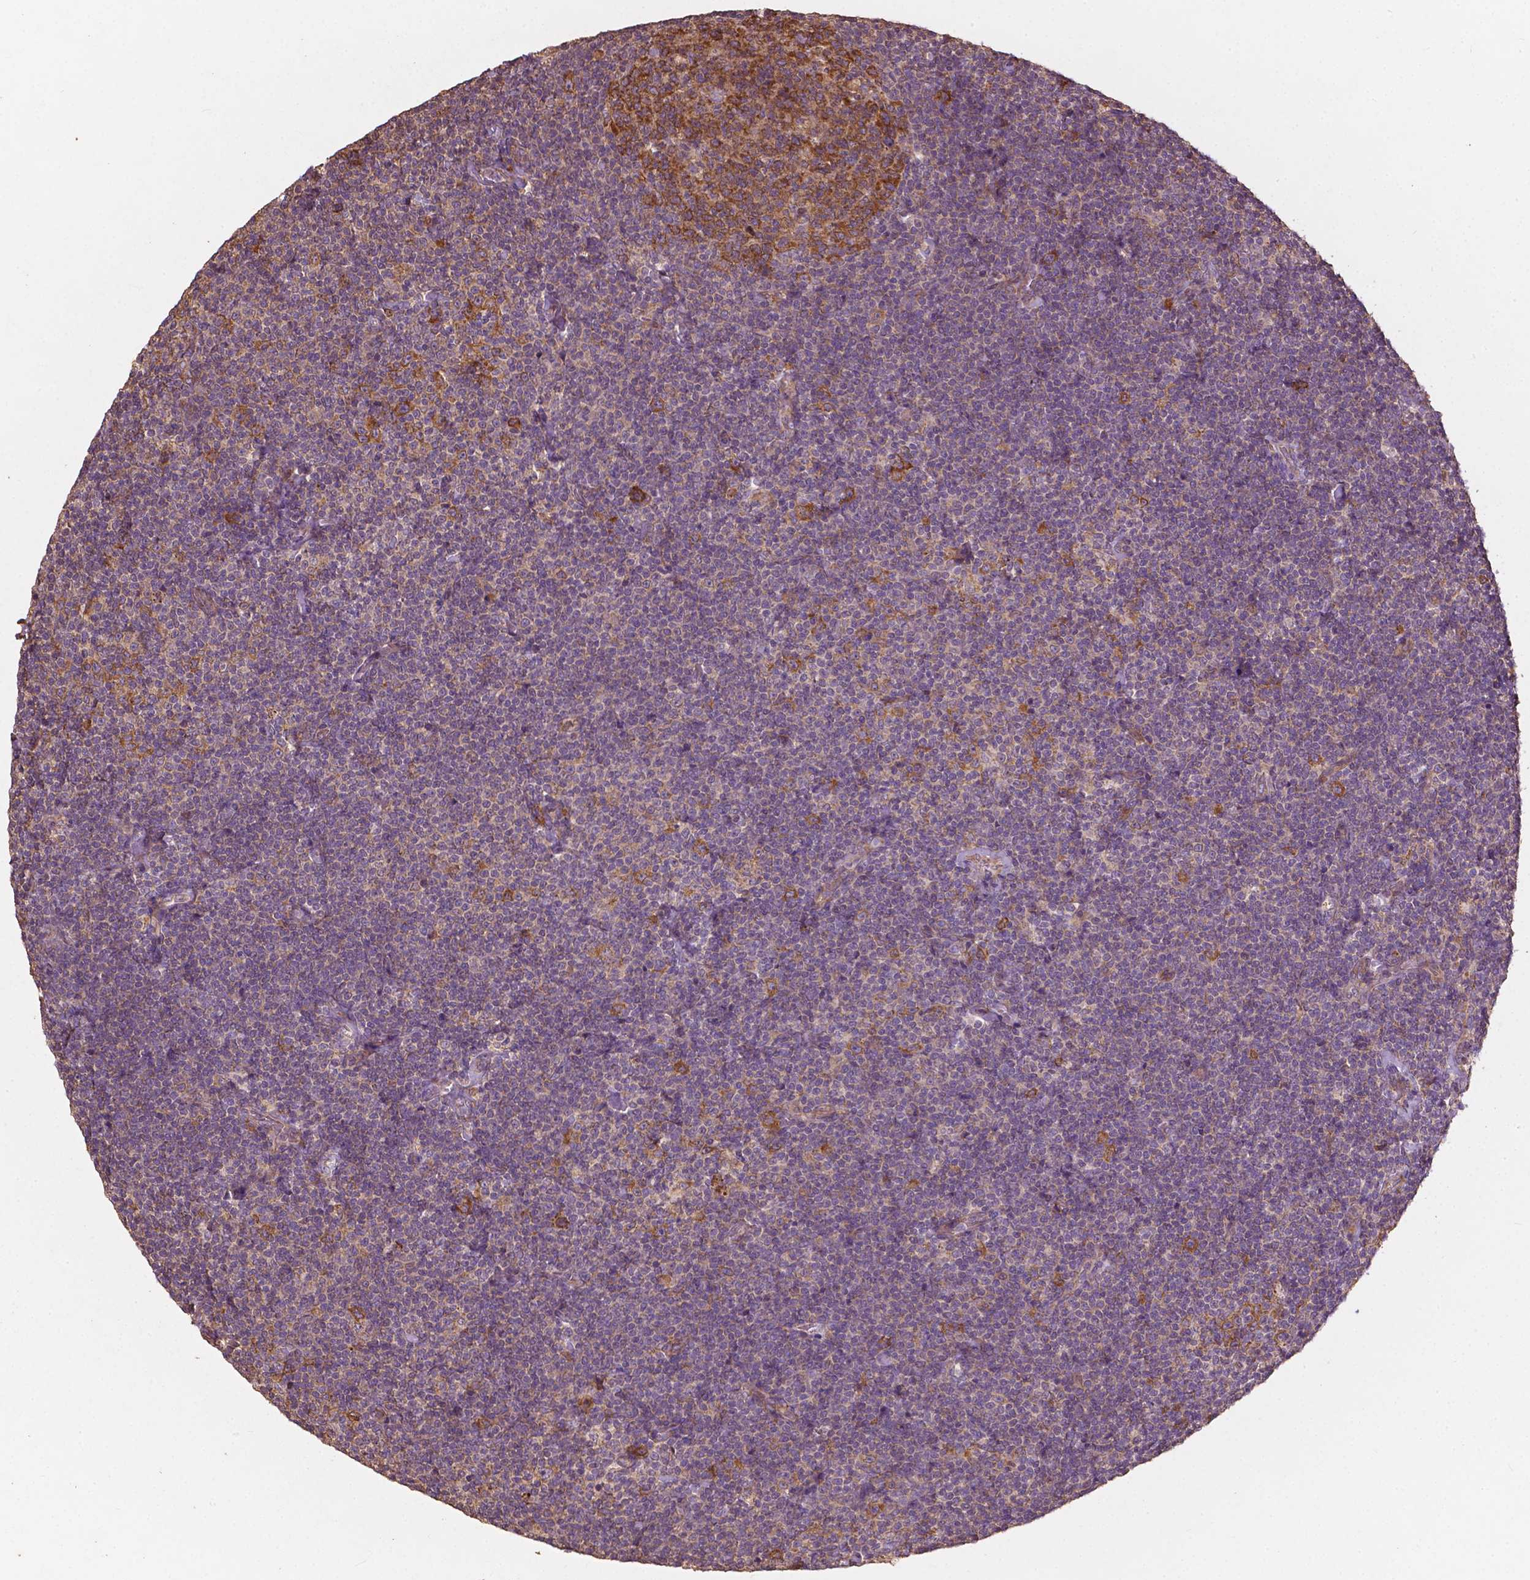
{"staining": {"intensity": "negative", "quantity": "none", "location": "none"}, "tissue": "lymphoma", "cell_type": "Tumor cells", "image_type": "cancer", "snomed": [{"axis": "morphology", "description": "Malignant lymphoma, non-Hodgkin's type, Low grade"}, {"axis": "topography", "description": "Lymph node"}], "caption": "An IHC image of low-grade malignant lymphoma, non-Hodgkin's type is shown. There is no staining in tumor cells of low-grade malignant lymphoma, non-Hodgkin's type. (Brightfield microscopy of DAB (3,3'-diaminobenzidine) immunohistochemistry (IHC) at high magnification).", "gene": "G3BP1", "patient": {"sex": "male", "age": 81}}